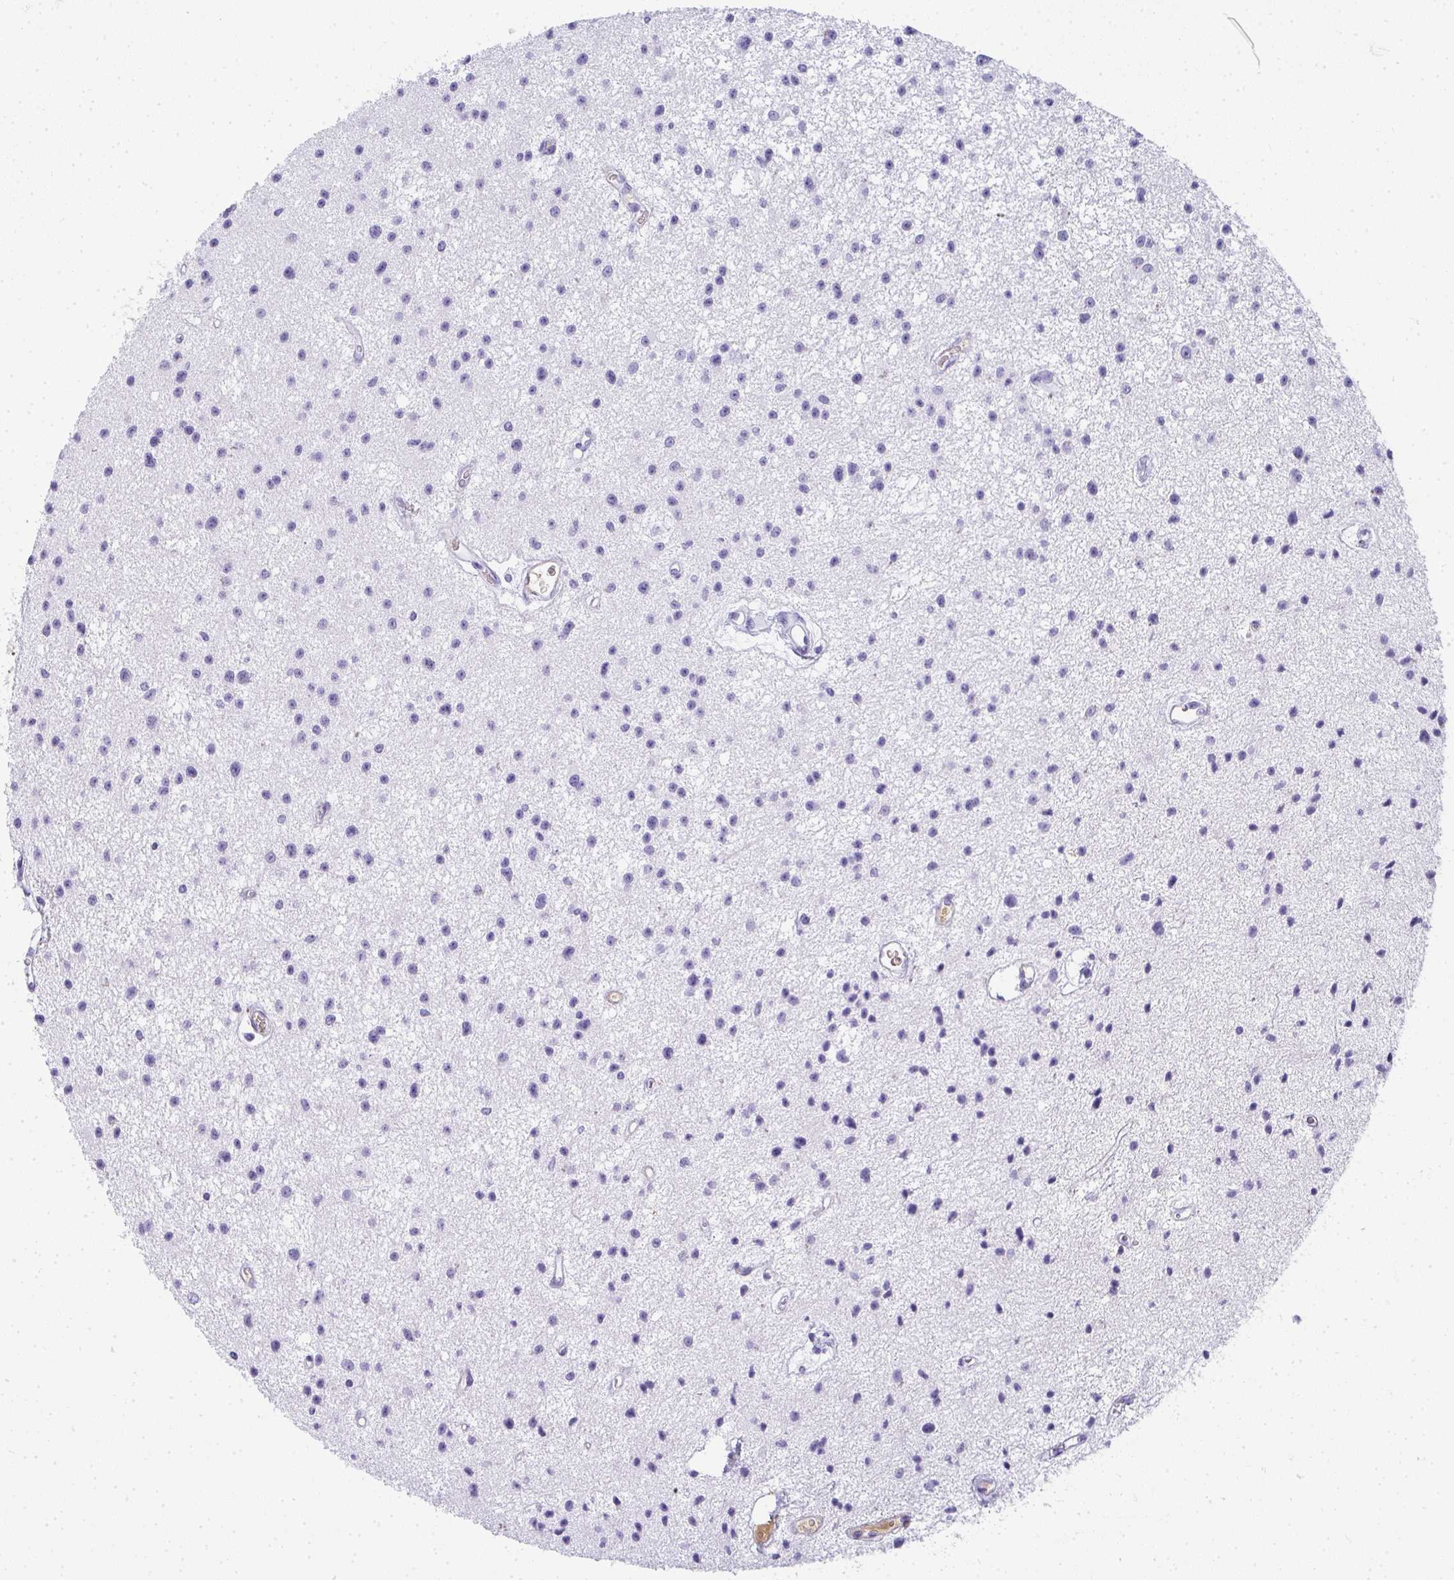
{"staining": {"intensity": "negative", "quantity": "none", "location": "none"}, "tissue": "glioma", "cell_type": "Tumor cells", "image_type": "cancer", "snomed": [{"axis": "morphology", "description": "Glioma, malignant, Low grade"}, {"axis": "topography", "description": "Brain"}], "caption": "This is a image of IHC staining of glioma, which shows no expression in tumor cells.", "gene": "ZSWIM3", "patient": {"sex": "male", "age": 43}}